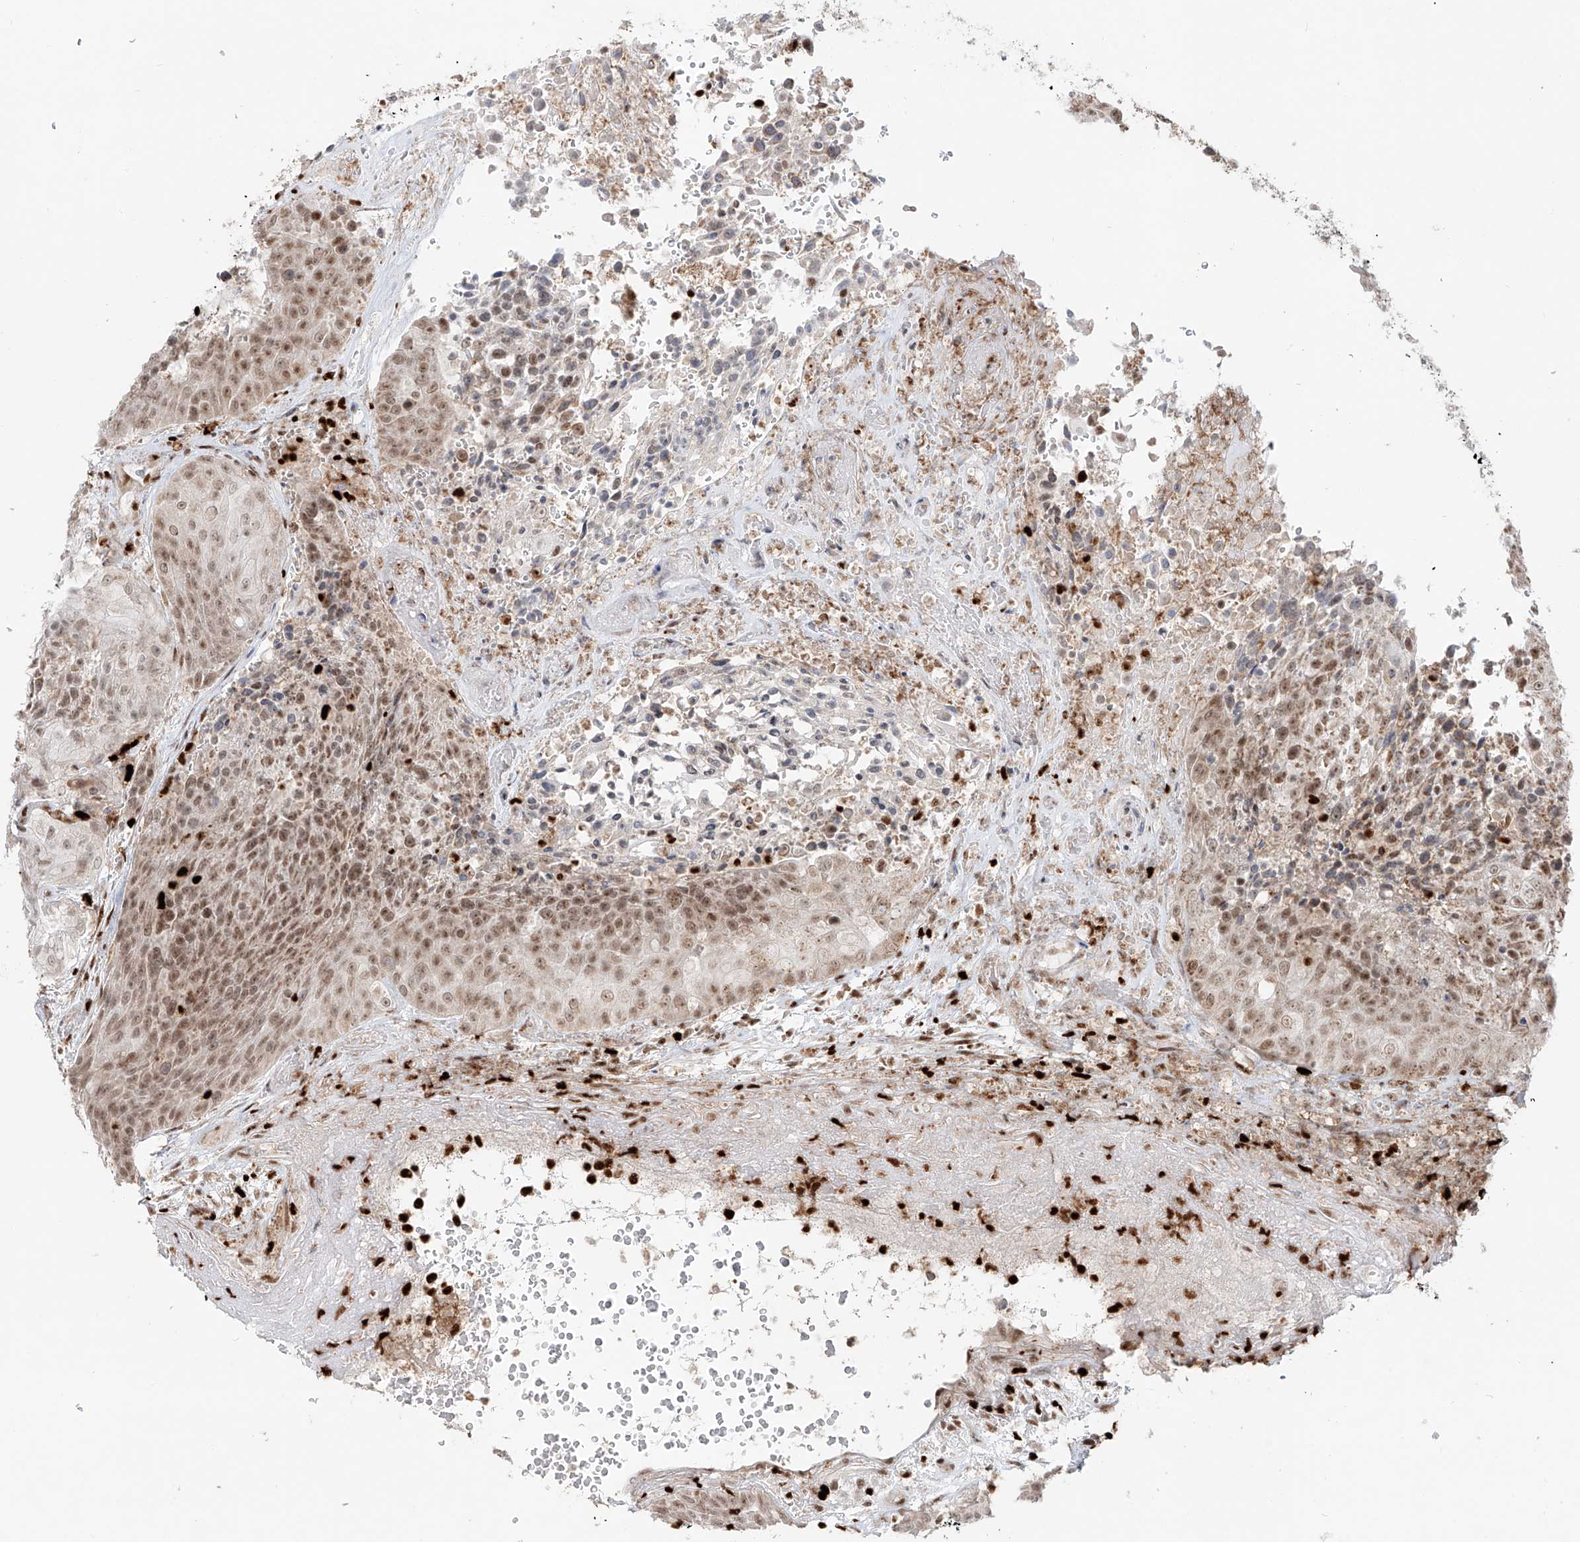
{"staining": {"intensity": "moderate", "quantity": ">75%", "location": "nuclear"}, "tissue": "urothelial cancer", "cell_type": "Tumor cells", "image_type": "cancer", "snomed": [{"axis": "morphology", "description": "Urothelial carcinoma, High grade"}, {"axis": "topography", "description": "Urinary bladder"}], "caption": "Protein staining of urothelial carcinoma (high-grade) tissue exhibits moderate nuclear positivity in about >75% of tumor cells.", "gene": "DZIP1L", "patient": {"sex": "female", "age": 63}}